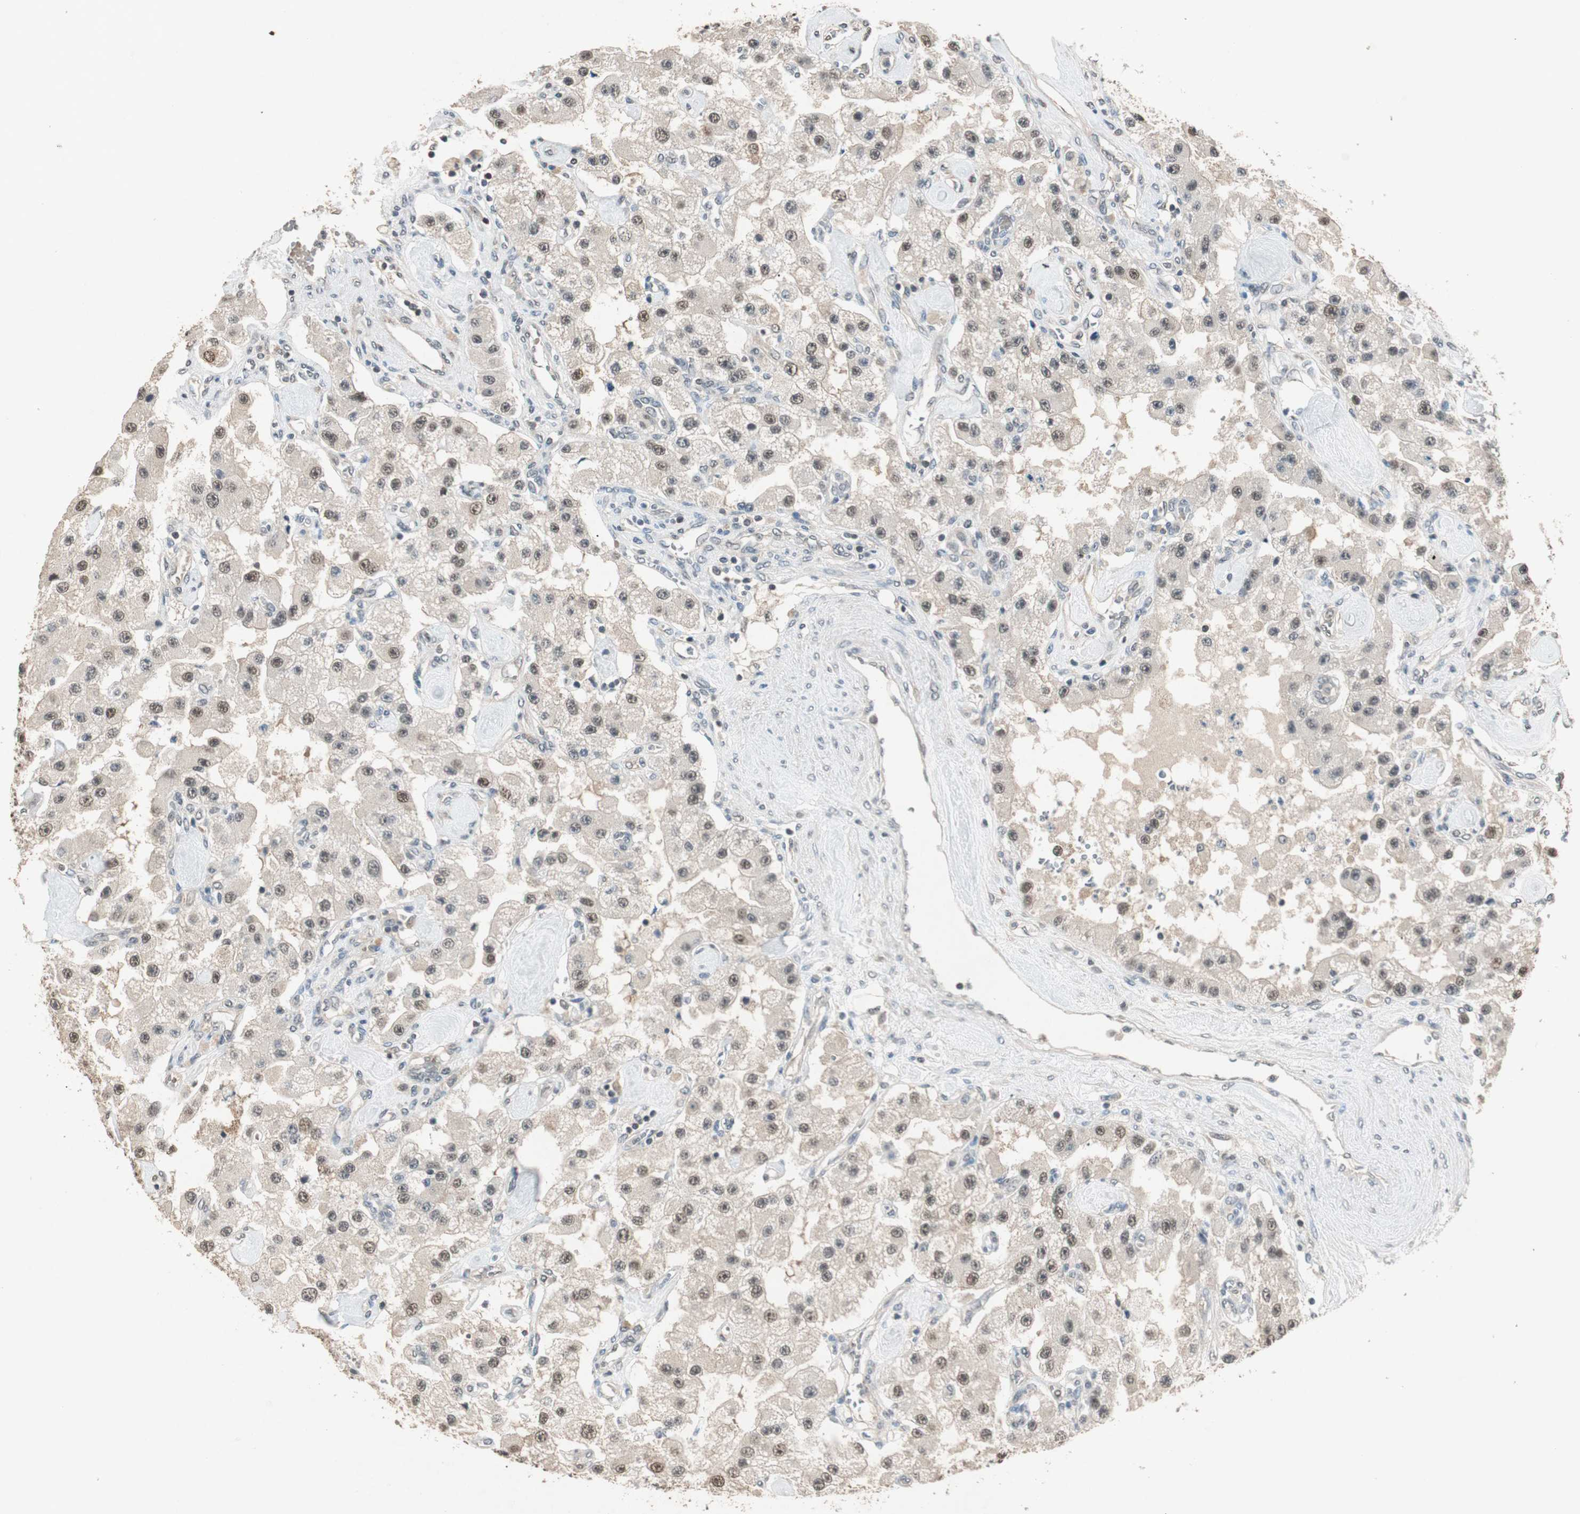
{"staining": {"intensity": "weak", "quantity": "25%-75%", "location": "nuclear"}, "tissue": "carcinoid", "cell_type": "Tumor cells", "image_type": "cancer", "snomed": [{"axis": "morphology", "description": "Carcinoid, malignant, NOS"}, {"axis": "topography", "description": "Pancreas"}], "caption": "DAB (3,3'-diaminobenzidine) immunohistochemical staining of carcinoid reveals weak nuclear protein positivity in approximately 25%-75% of tumor cells. (Brightfield microscopy of DAB IHC at high magnification).", "gene": "USP5", "patient": {"sex": "male", "age": 41}}